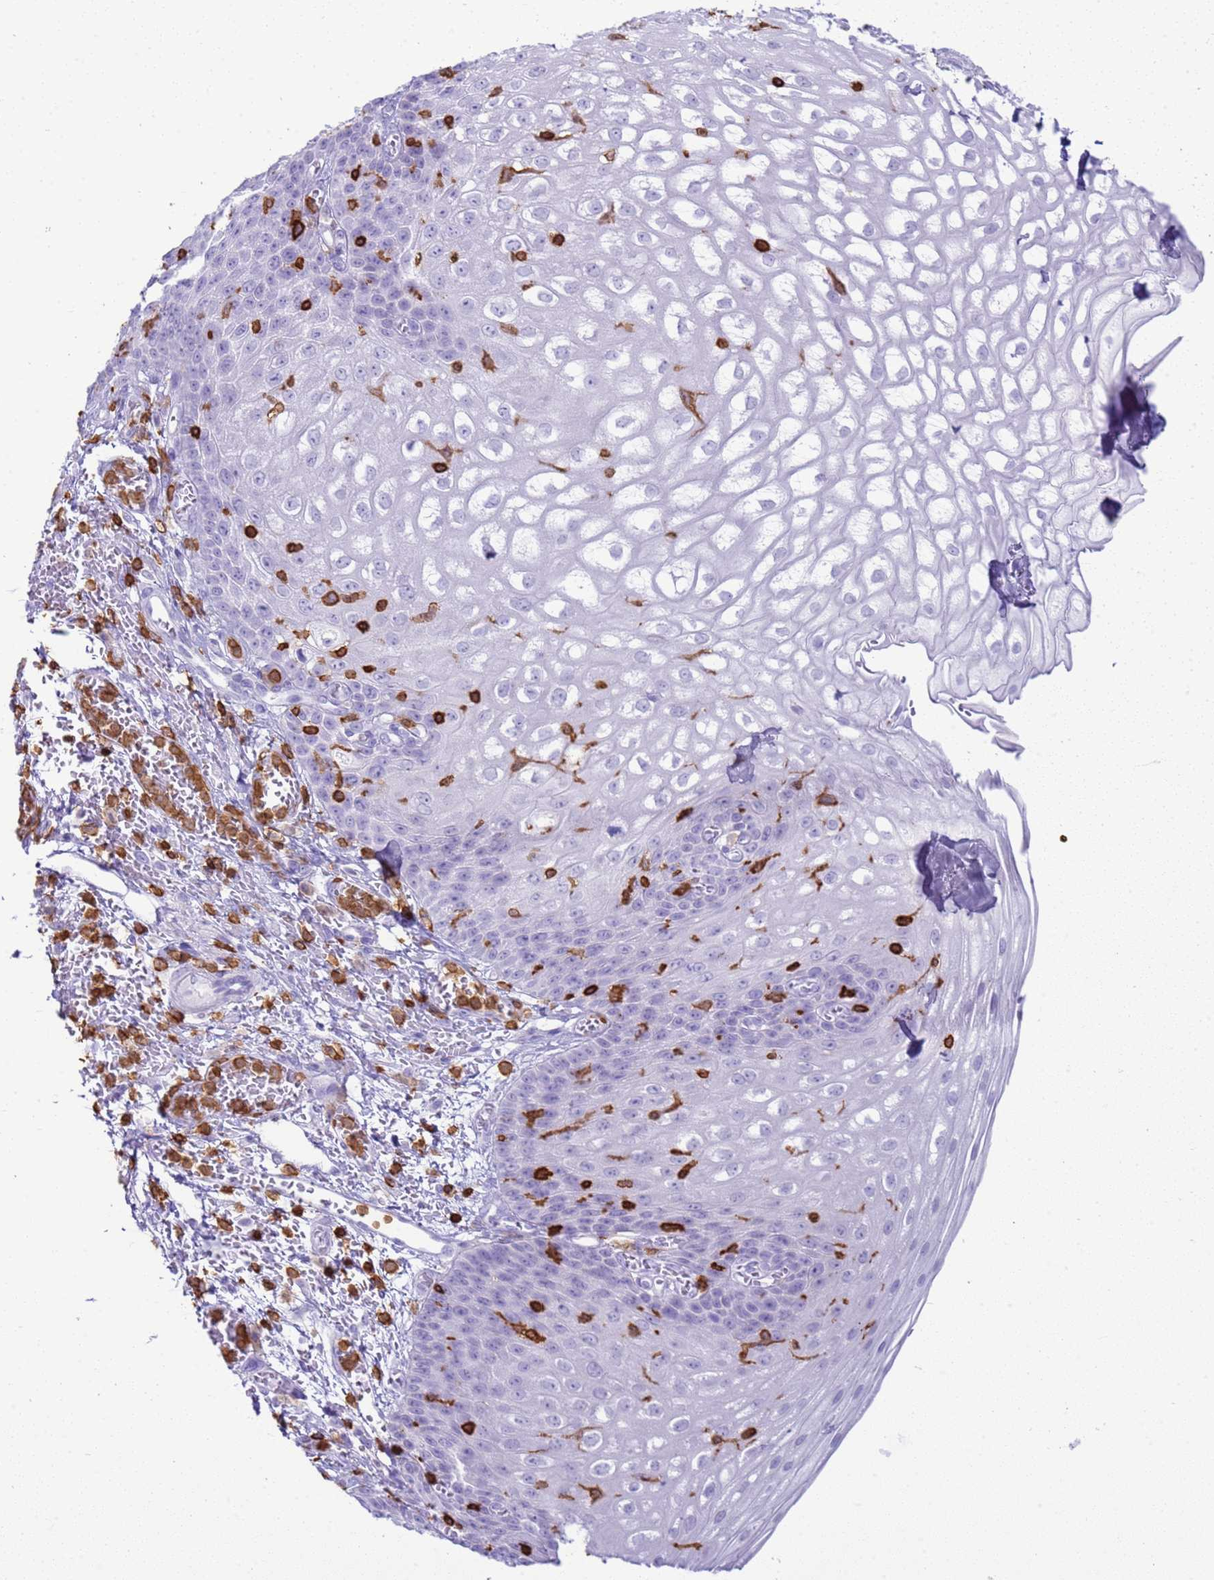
{"staining": {"intensity": "negative", "quantity": "none", "location": "none"}, "tissue": "esophagus", "cell_type": "Squamous epithelial cells", "image_type": "normal", "snomed": [{"axis": "morphology", "description": "Normal tissue, NOS"}, {"axis": "topography", "description": "Esophagus"}], "caption": "Image shows no significant protein expression in squamous epithelial cells of normal esophagus. (IHC, brightfield microscopy, high magnification).", "gene": "IRF5", "patient": {"sex": "male", "age": 81}}